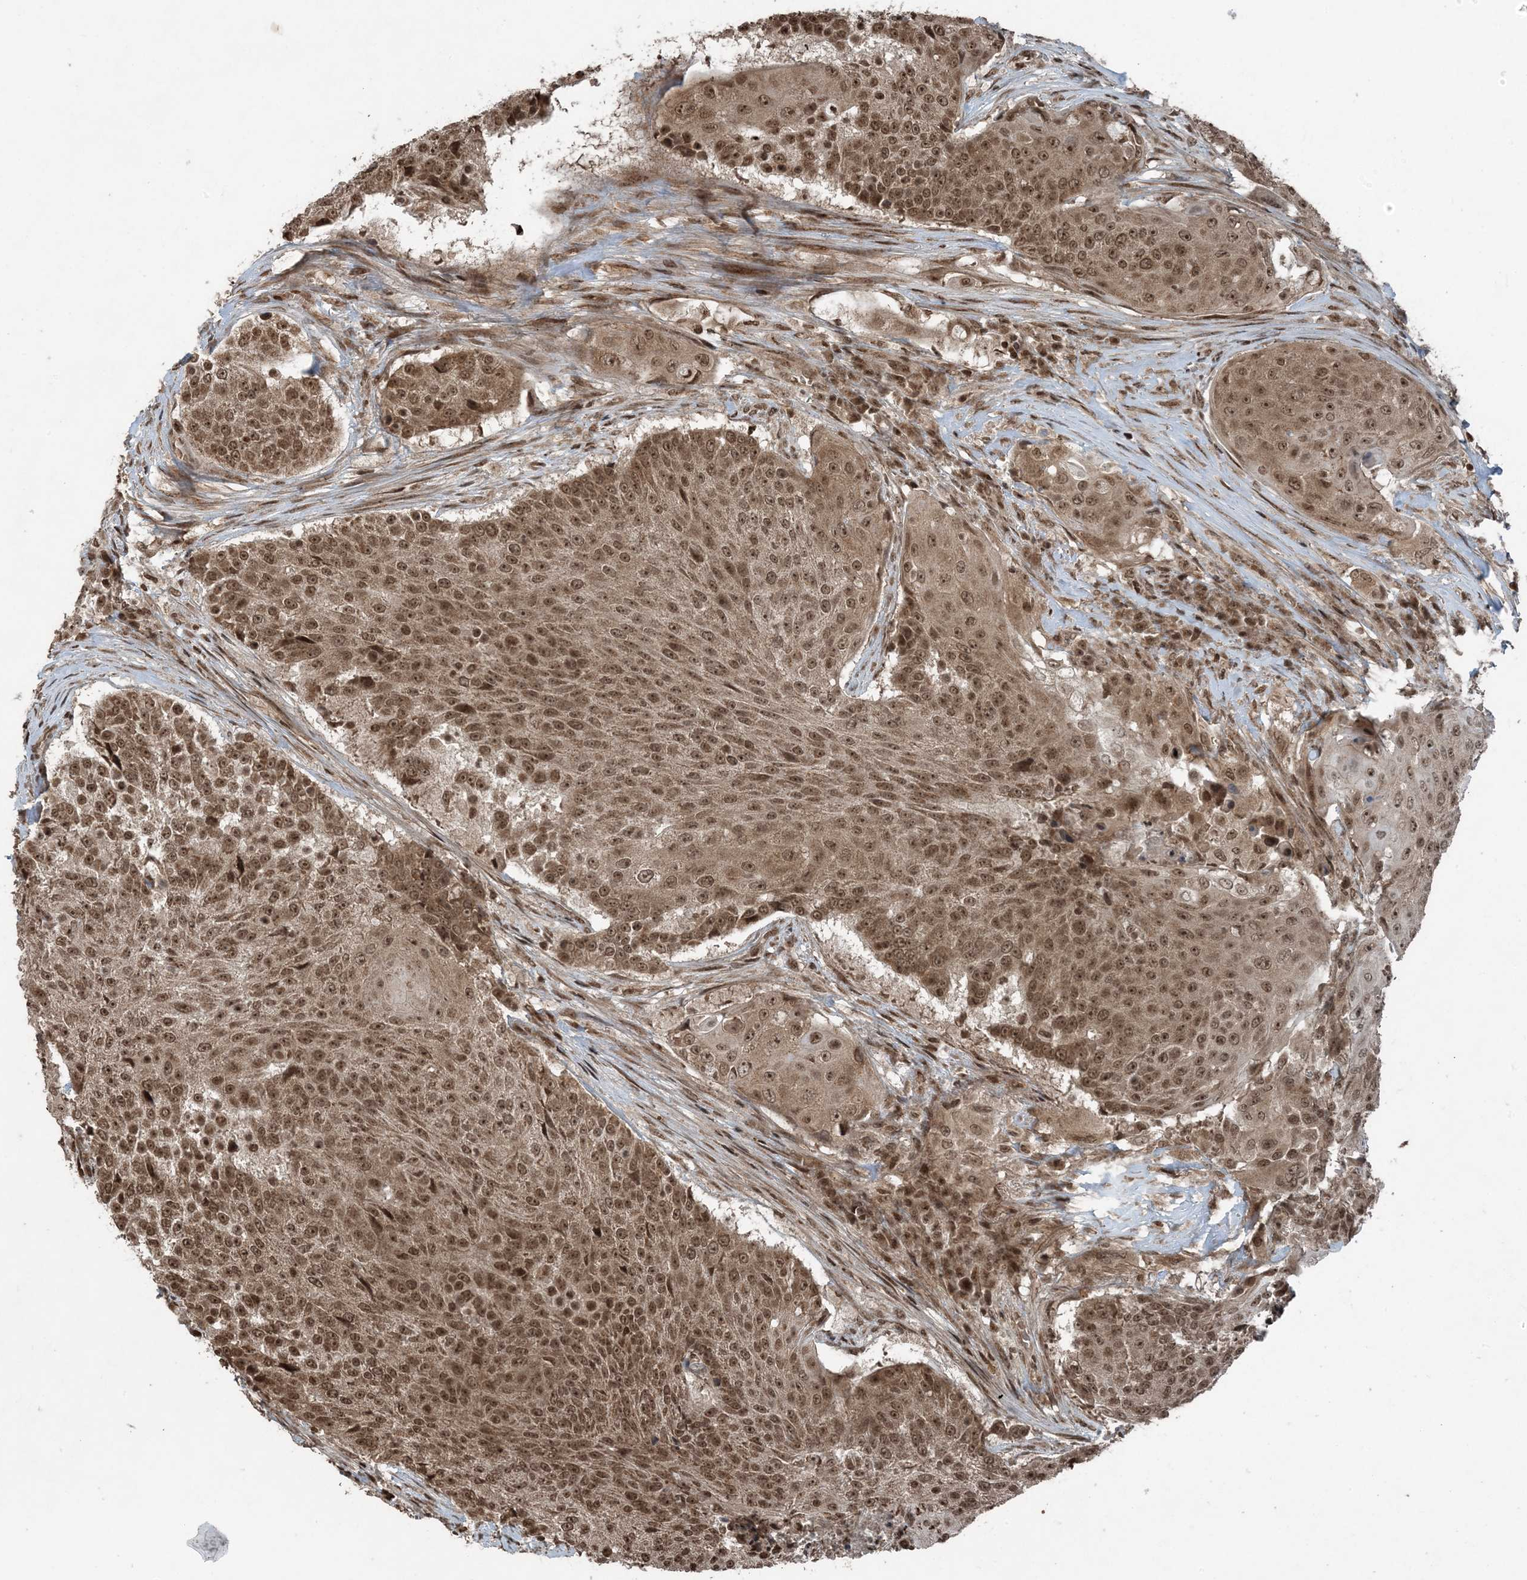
{"staining": {"intensity": "moderate", "quantity": ">75%", "location": "cytoplasmic/membranous,nuclear"}, "tissue": "urothelial cancer", "cell_type": "Tumor cells", "image_type": "cancer", "snomed": [{"axis": "morphology", "description": "Urothelial carcinoma, High grade"}, {"axis": "topography", "description": "Urinary bladder"}], "caption": "Moderate cytoplasmic/membranous and nuclear protein staining is present in approximately >75% of tumor cells in high-grade urothelial carcinoma.", "gene": "ZFAND2B", "patient": {"sex": "female", "age": 63}}